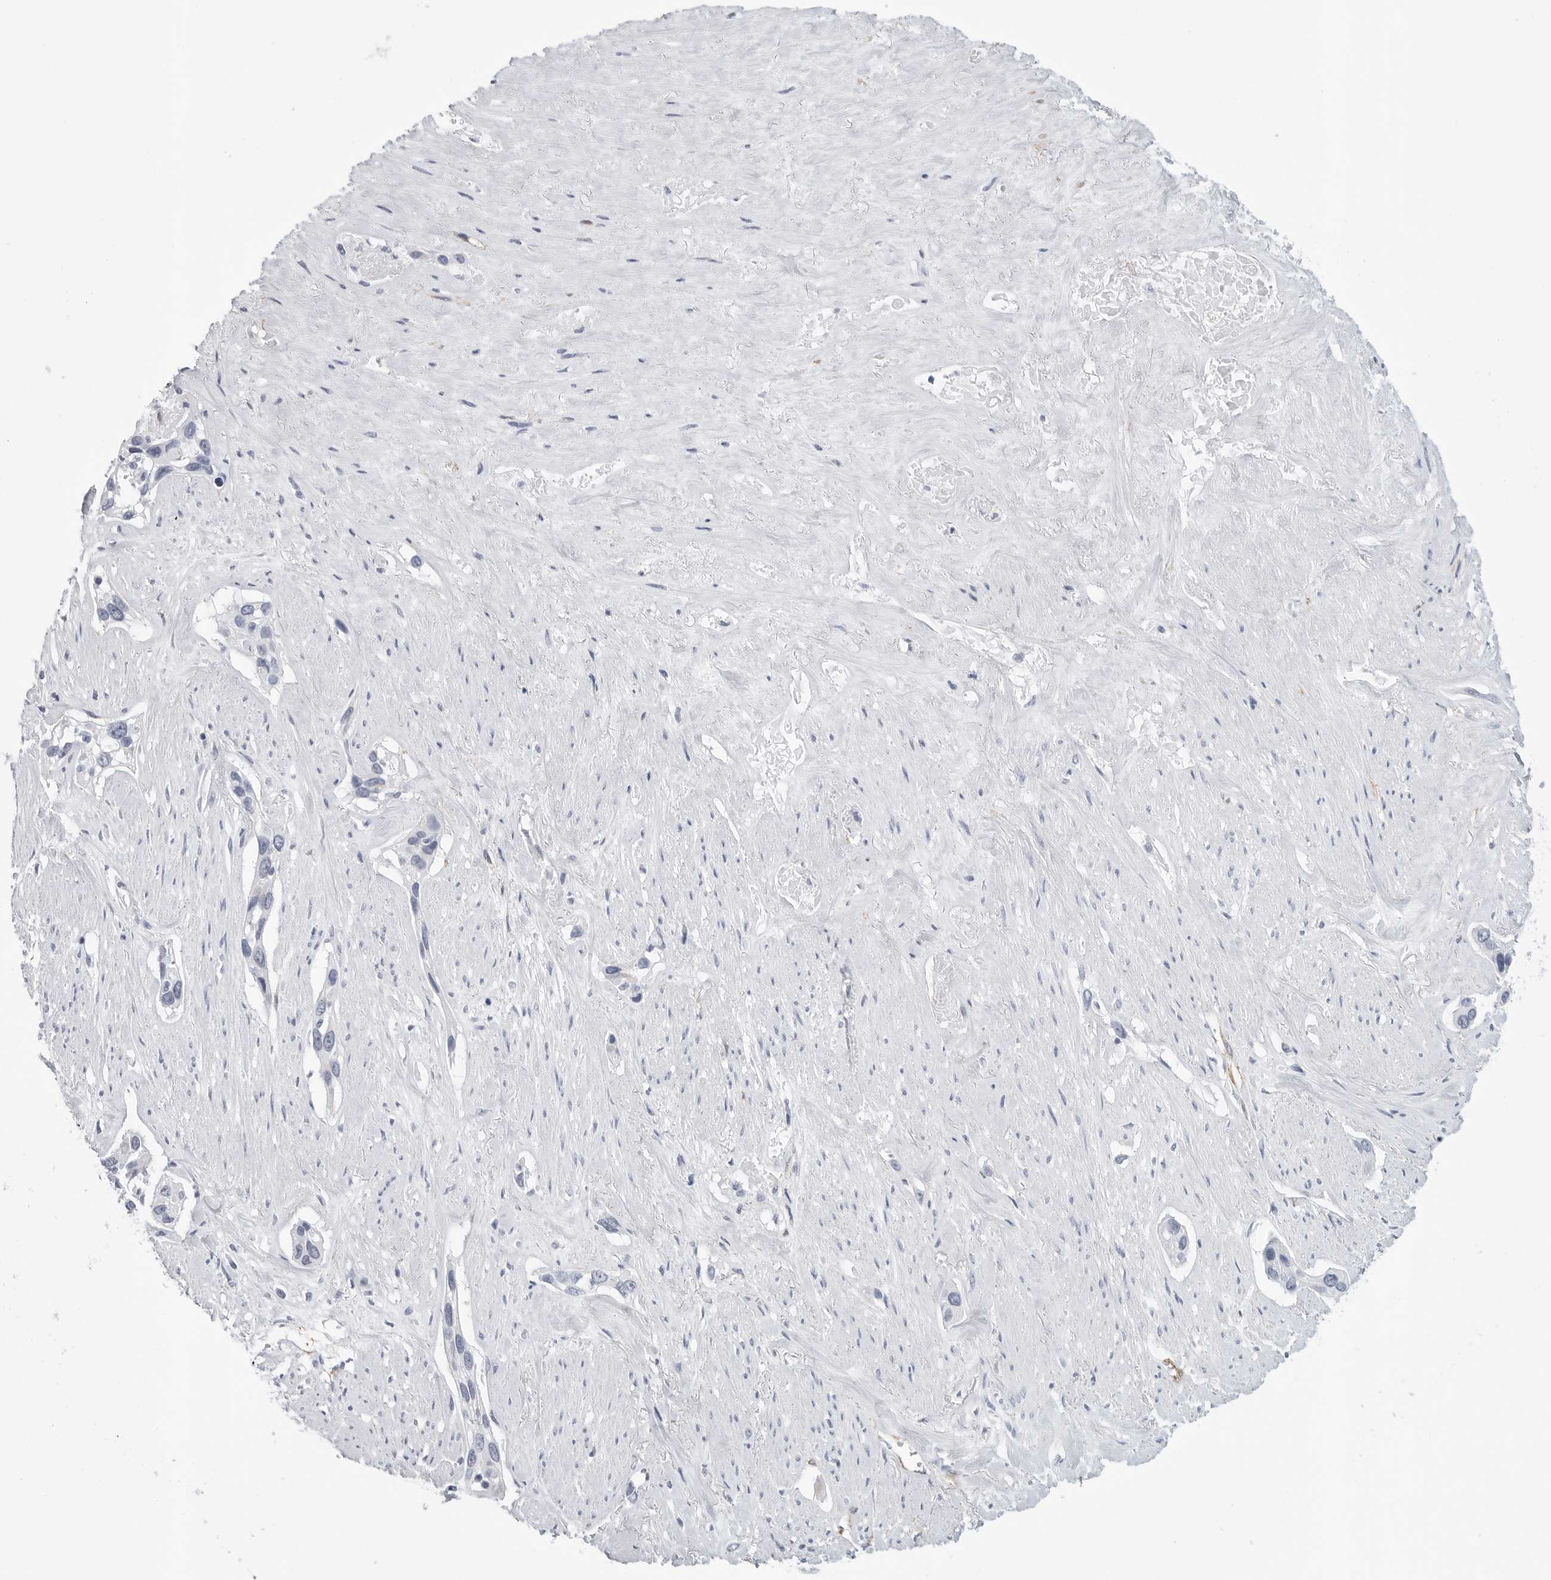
{"staining": {"intensity": "negative", "quantity": "none", "location": "none"}, "tissue": "pancreatic cancer", "cell_type": "Tumor cells", "image_type": "cancer", "snomed": [{"axis": "morphology", "description": "Adenocarcinoma, NOS"}, {"axis": "topography", "description": "Pancreas"}], "caption": "DAB immunohistochemical staining of pancreatic adenocarcinoma shows no significant positivity in tumor cells.", "gene": "TNR", "patient": {"sex": "female", "age": 60}}